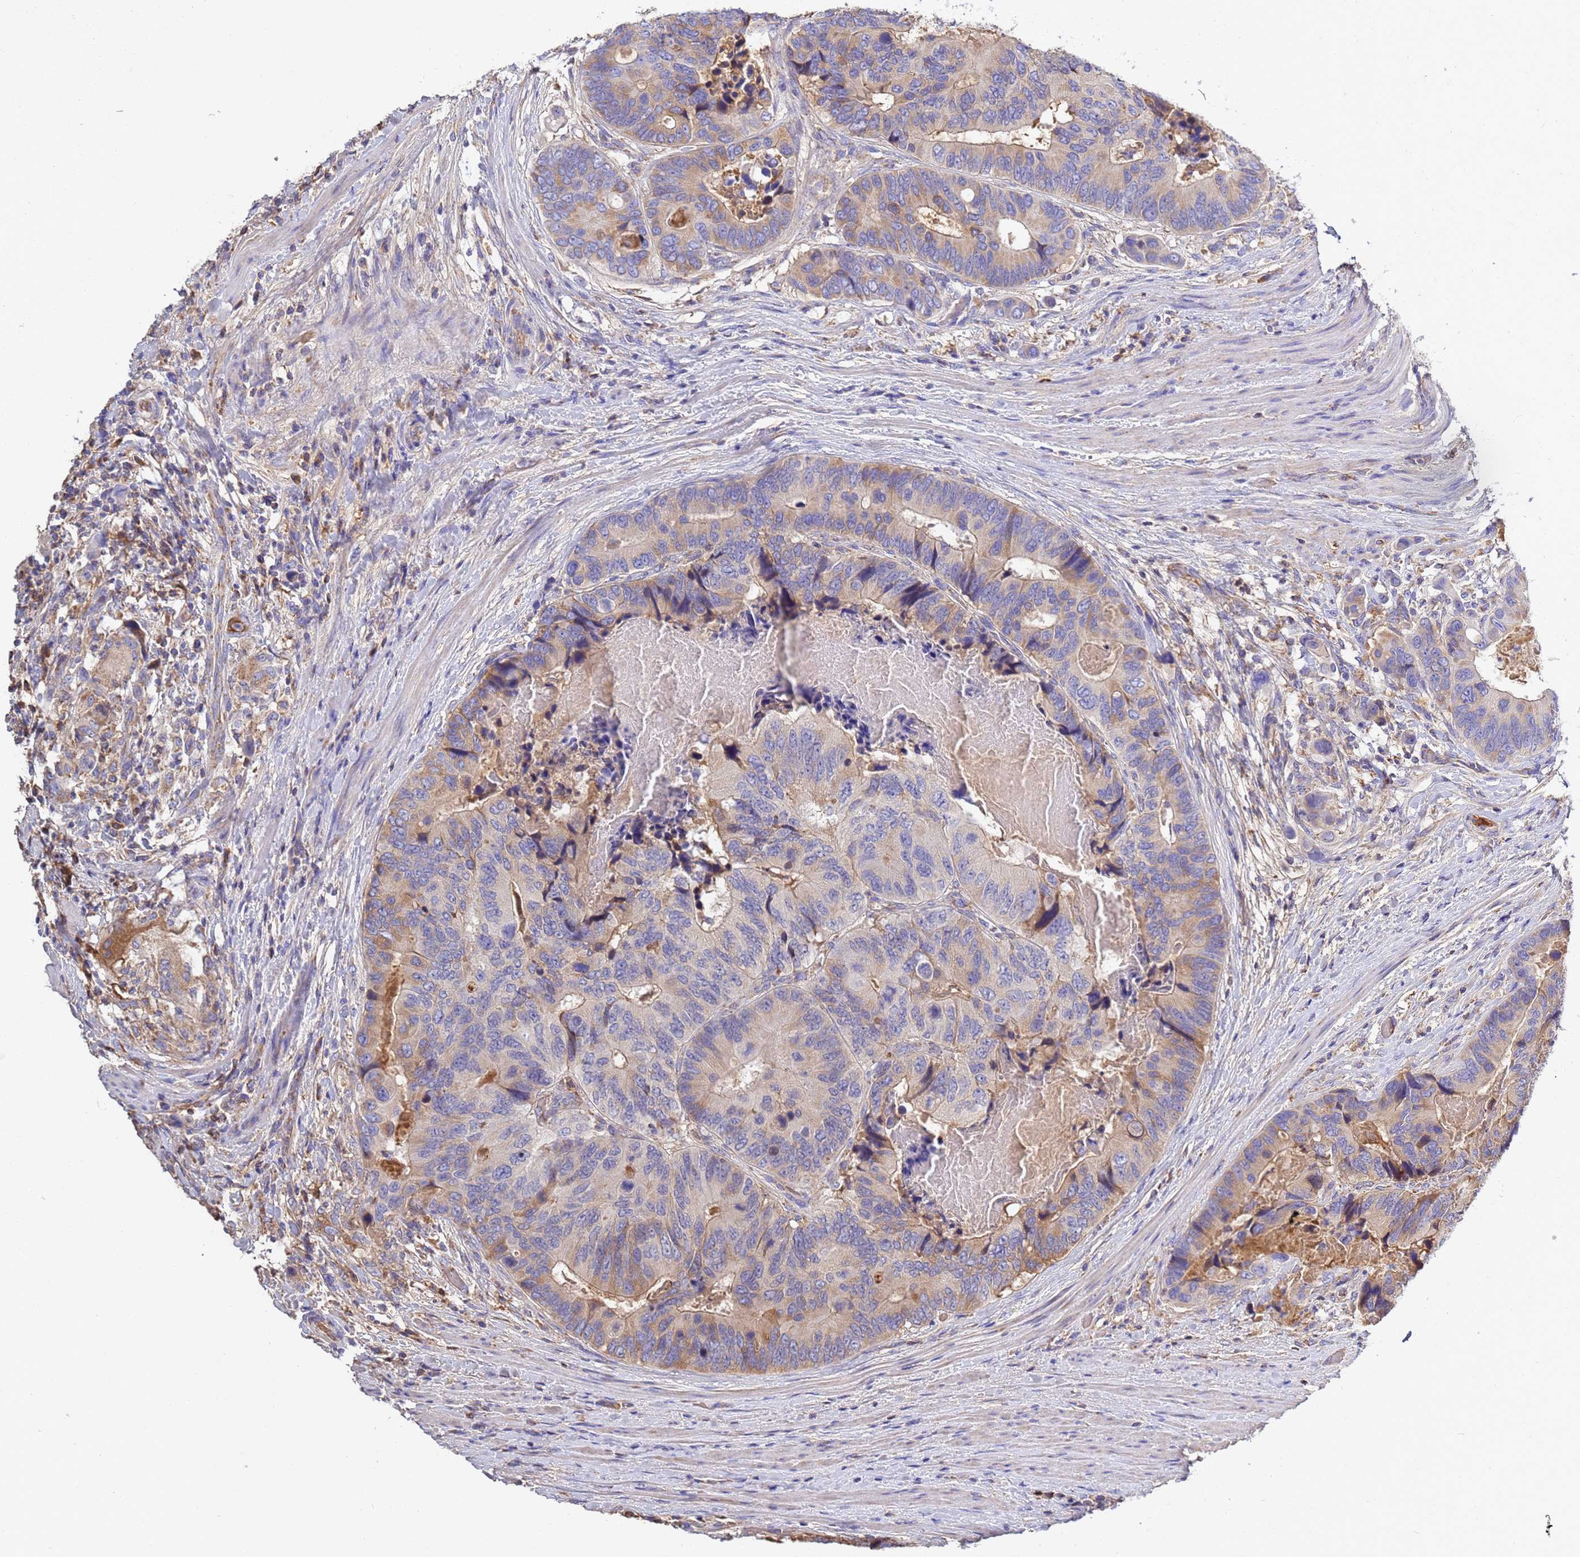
{"staining": {"intensity": "moderate", "quantity": "<25%", "location": "cytoplasmic/membranous"}, "tissue": "colorectal cancer", "cell_type": "Tumor cells", "image_type": "cancer", "snomed": [{"axis": "morphology", "description": "Adenocarcinoma, NOS"}, {"axis": "topography", "description": "Colon"}], "caption": "Moderate cytoplasmic/membranous positivity for a protein is appreciated in about <25% of tumor cells of colorectal cancer (adenocarcinoma) using IHC.", "gene": "GLUD1", "patient": {"sex": "male", "age": 84}}